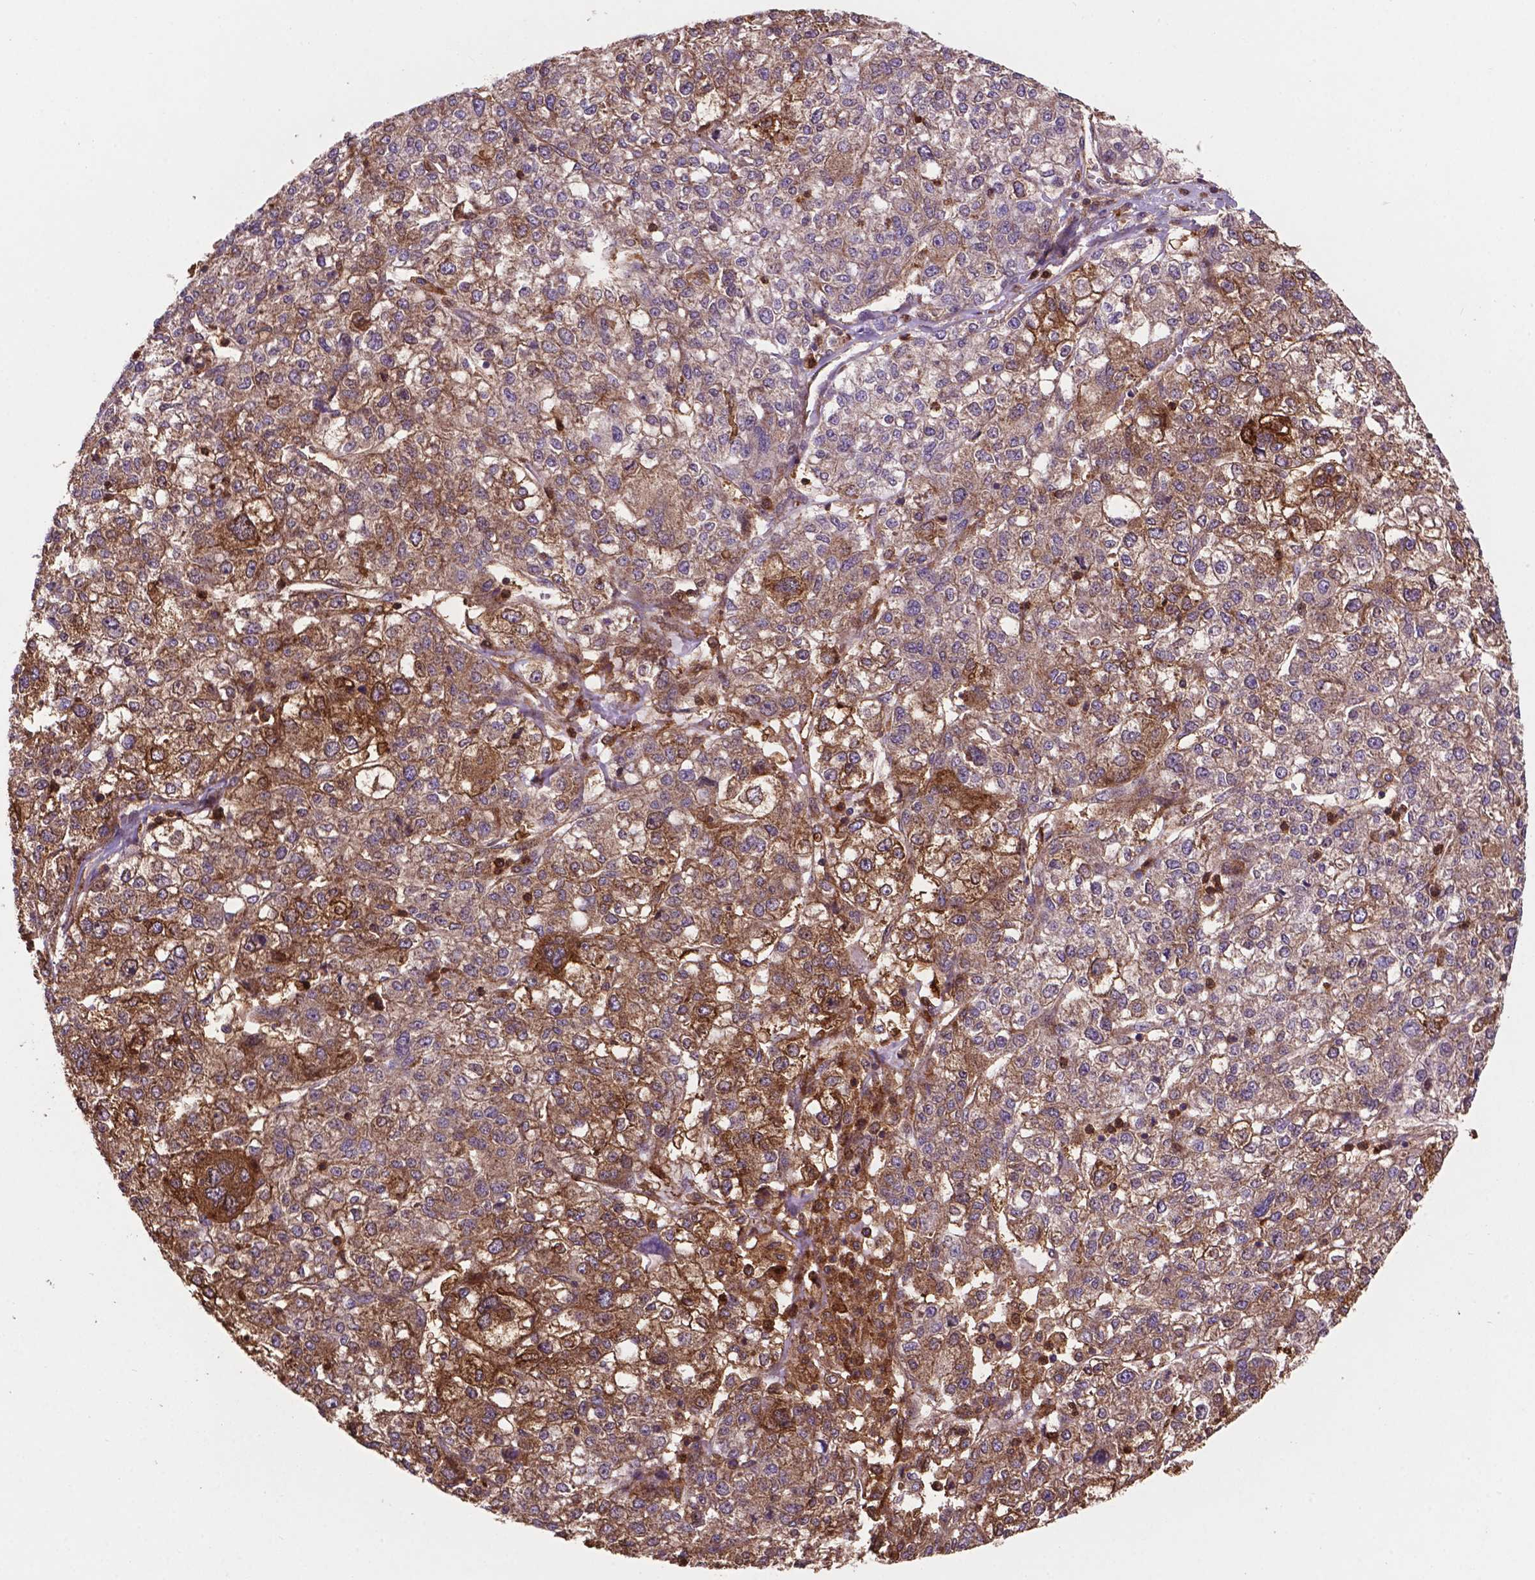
{"staining": {"intensity": "moderate", "quantity": "25%-75%", "location": "cytoplasmic/membranous"}, "tissue": "liver cancer", "cell_type": "Tumor cells", "image_type": "cancer", "snomed": [{"axis": "morphology", "description": "Carcinoma, Hepatocellular, NOS"}, {"axis": "topography", "description": "Liver"}], "caption": "Immunohistochemistry (IHC) (DAB (3,3'-diaminobenzidine)) staining of liver hepatocellular carcinoma shows moderate cytoplasmic/membranous protein positivity in approximately 25%-75% of tumor cells.", "gene": "SMAD3", "patient": {"sex": "male", "age": 56}}